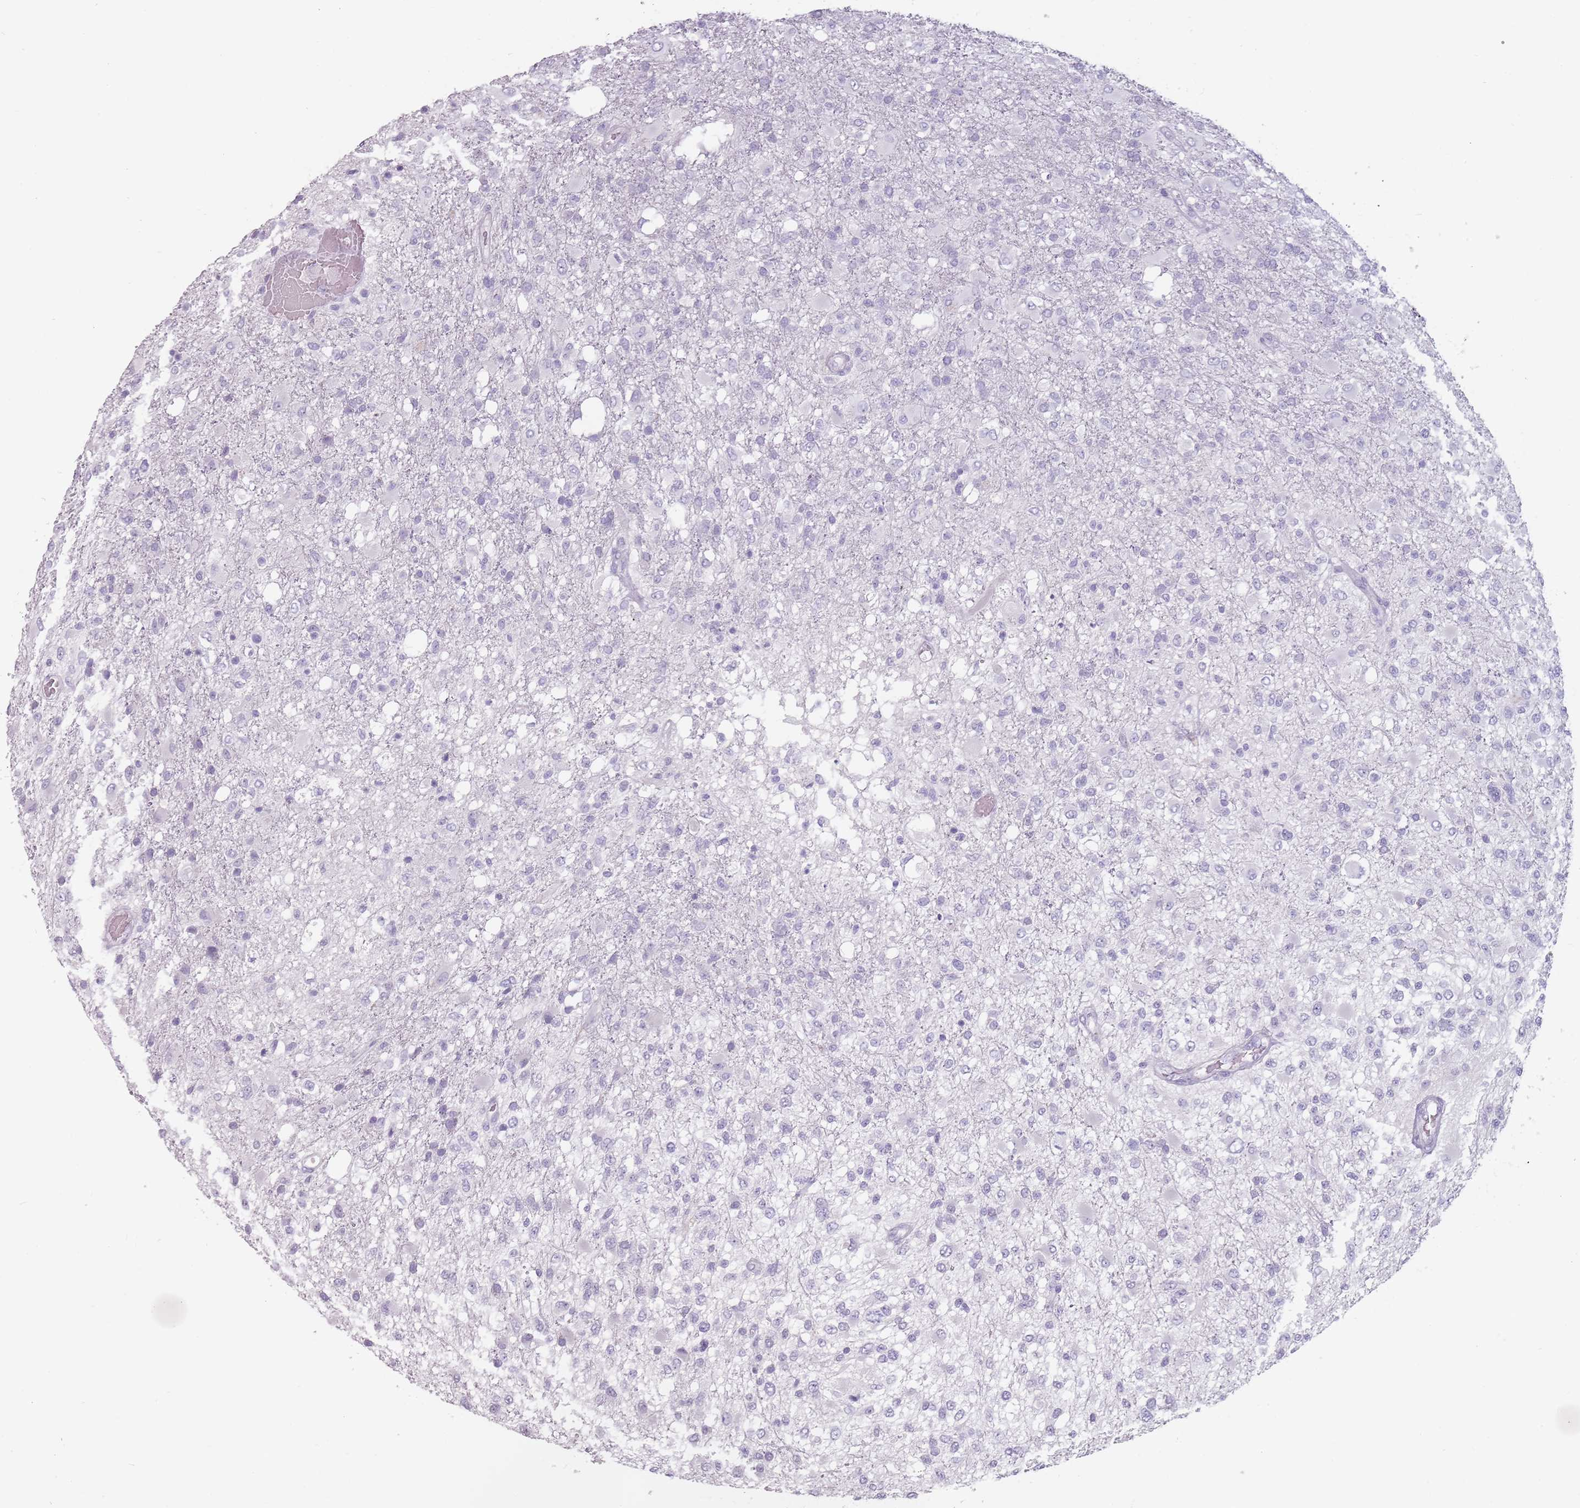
{"staining": {"intensity": "negative", "quantity": "none", "location": "none"}, "tissue": "glioma", "cell_type": "Tumor cells", "image_type": "cancer", "snomed": [{"axis": "morphology", "description": "Glioma, malignant, High grade"}, {"axis": "topography", "description": "Brain"}], "caption": "Immunohistochemistry photomicrograph of malignant high-grade glioma stained for a protein (brown), which displays no staining in tumor cells.", "gene": "ZNF584", "patient": {"sex": "female", "age": 74}}